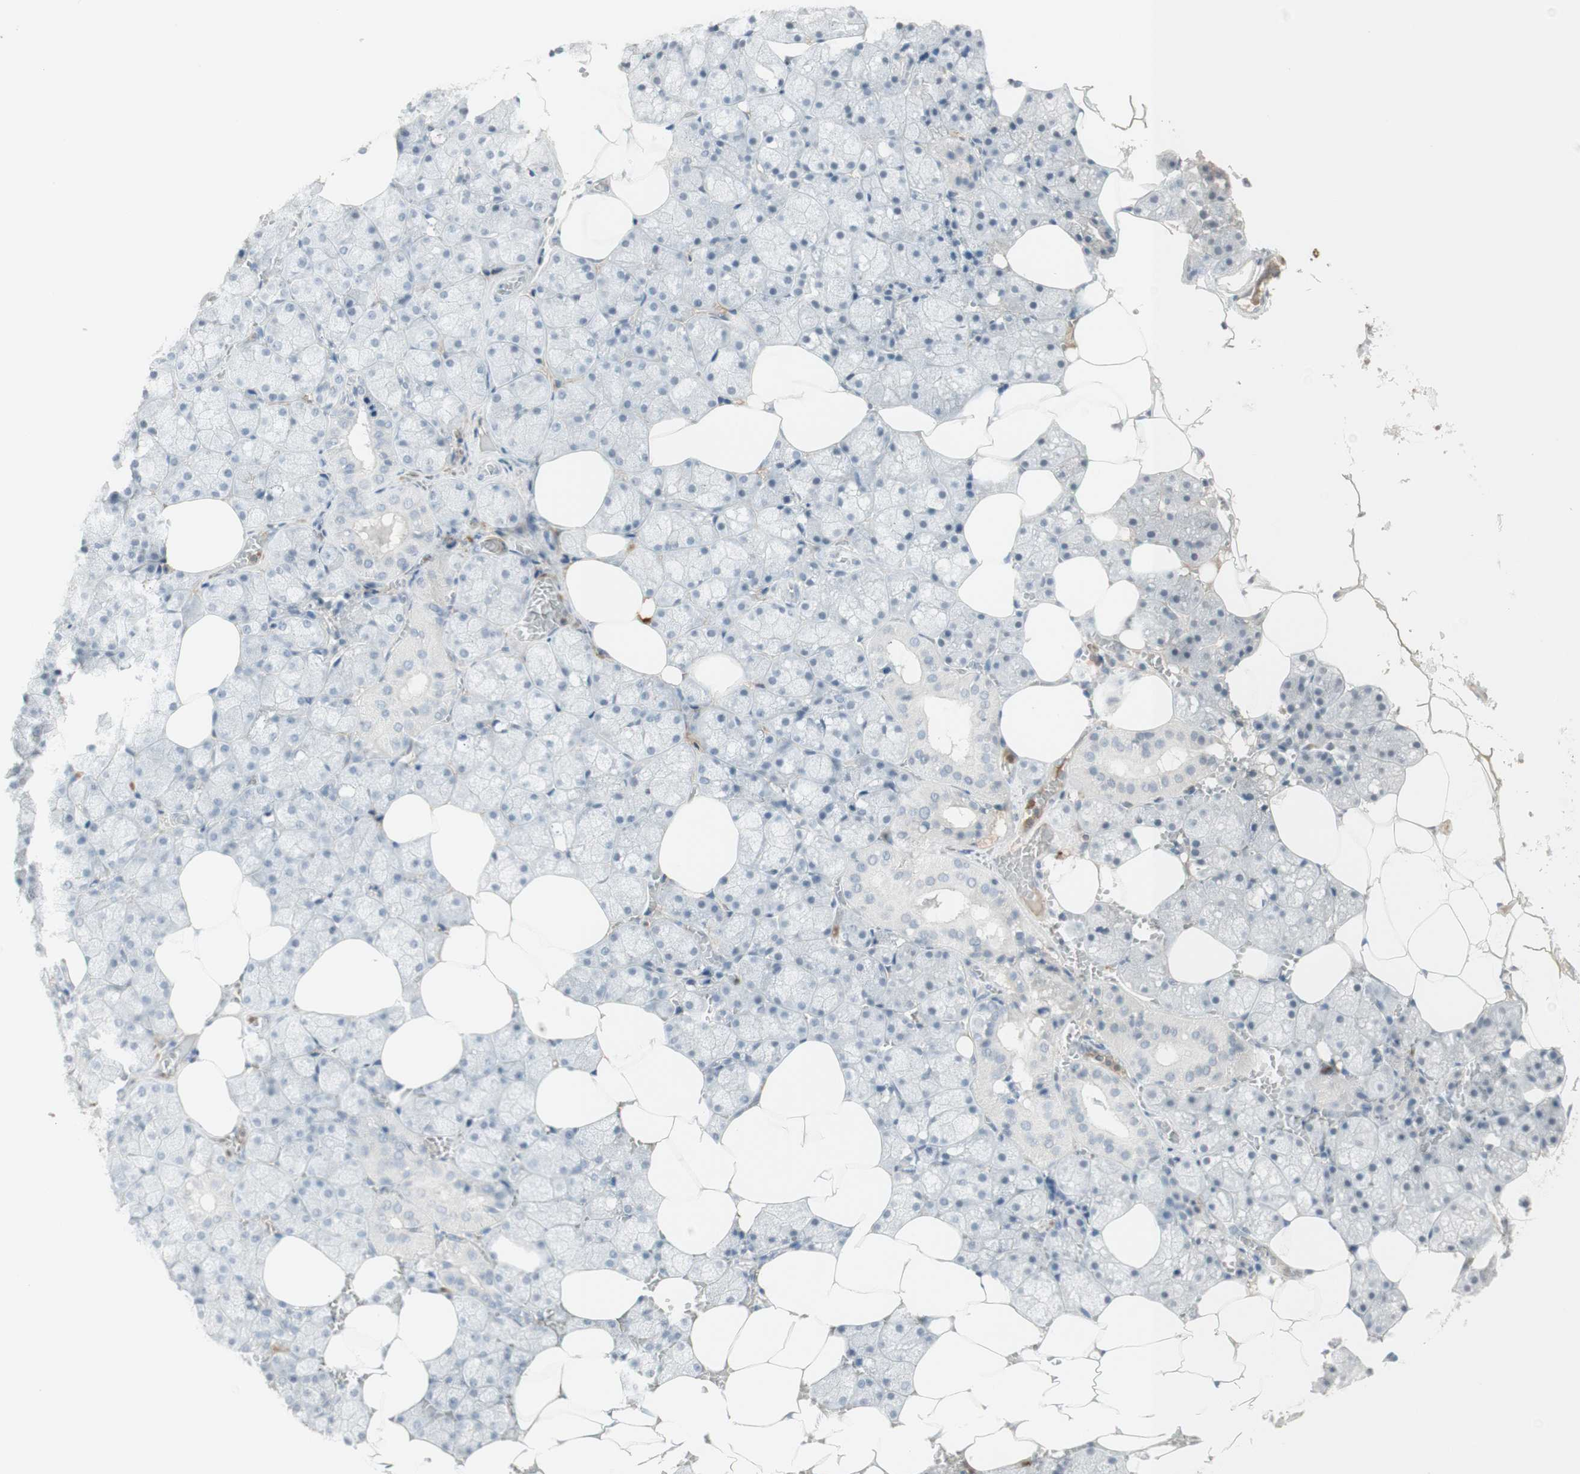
{"staining": {"intensity": "negative", "quantity": "none", "location": "none"}, "tissue": "salivary gland", "cell_type": "Glandular cells", "image_type": "normal", "snomed": [{"axis": "morphology", "description": "Normal tissue, NOS"}, {"axis": "topography", "description": "Salivary gland"}], "caption": "Immunohistochemistry micrograph of benign salivary gland stained for a protein (brown), which exhibits no staining in glandular cells. (DAB (3,3'-diaminobenzidine) immunohistochemistry with hematoxylin counter stain).", "gene": "NID1", "patient": {"sex": "male", "age": 62}}